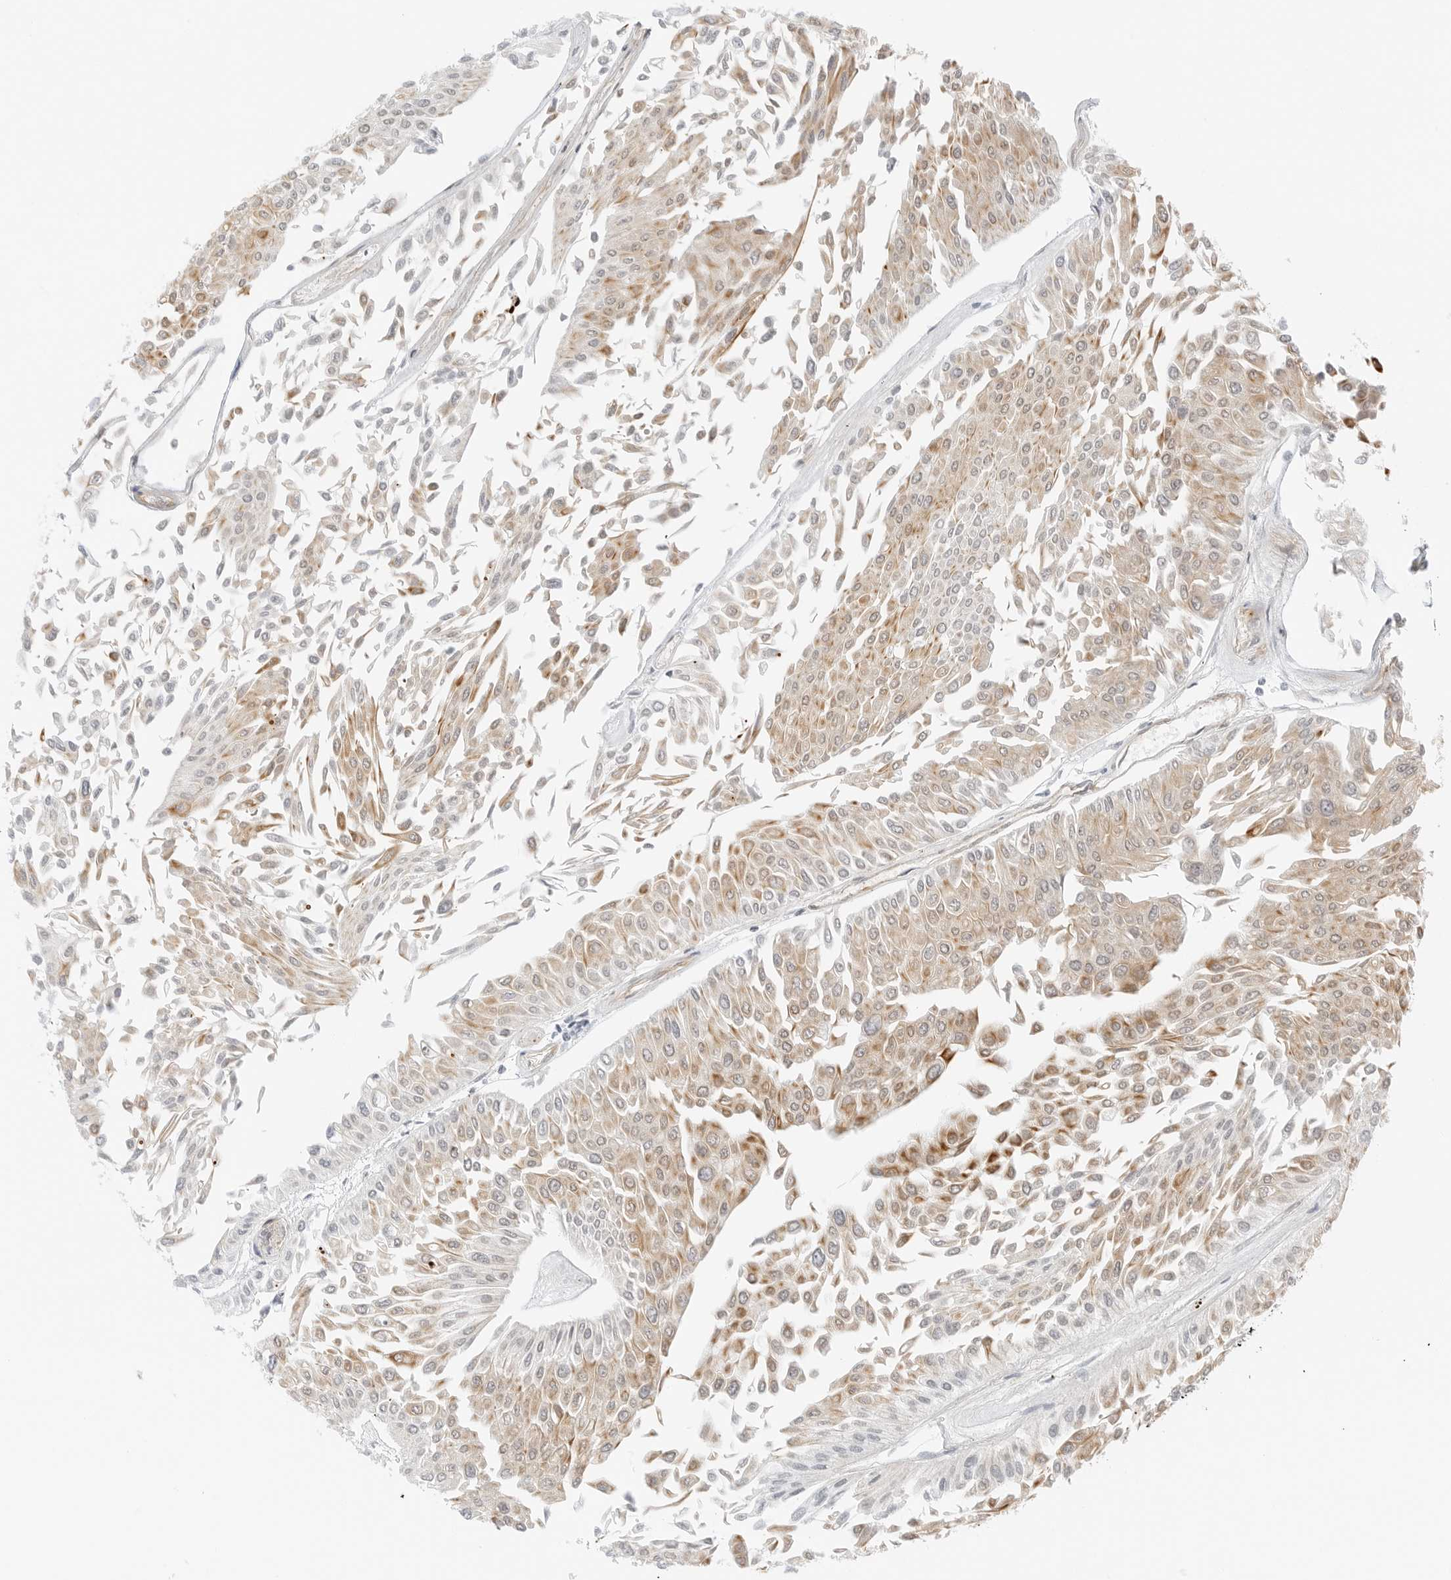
{"staining": {"intensity": "moderate", "quantity": ">75%", "location": "cytoplasmic/membranous"}, "tissue": "urothelial cancer", "cell_type": "Tumor cells", "image_type": "cancer", "snomed": [{"axis": "morphology", "description": "Urothelial carcinoma, Low grade"}, {"axis": "topography", "description": "Urinary bladder"}], "caption": "A brown stain highlights moderate cytoplasmic/membranous positivity of a protein in human low-grade urothelial carcinoma tumor cells. The protein of interest is stained brown, and the nuclei are stained in blue (DAB (3,3'-diaminobenzidine) IHC with brightfield microscopy, high magnification).", "gene": "IQCC", "patient": {"sex": "male", "age": 67}}